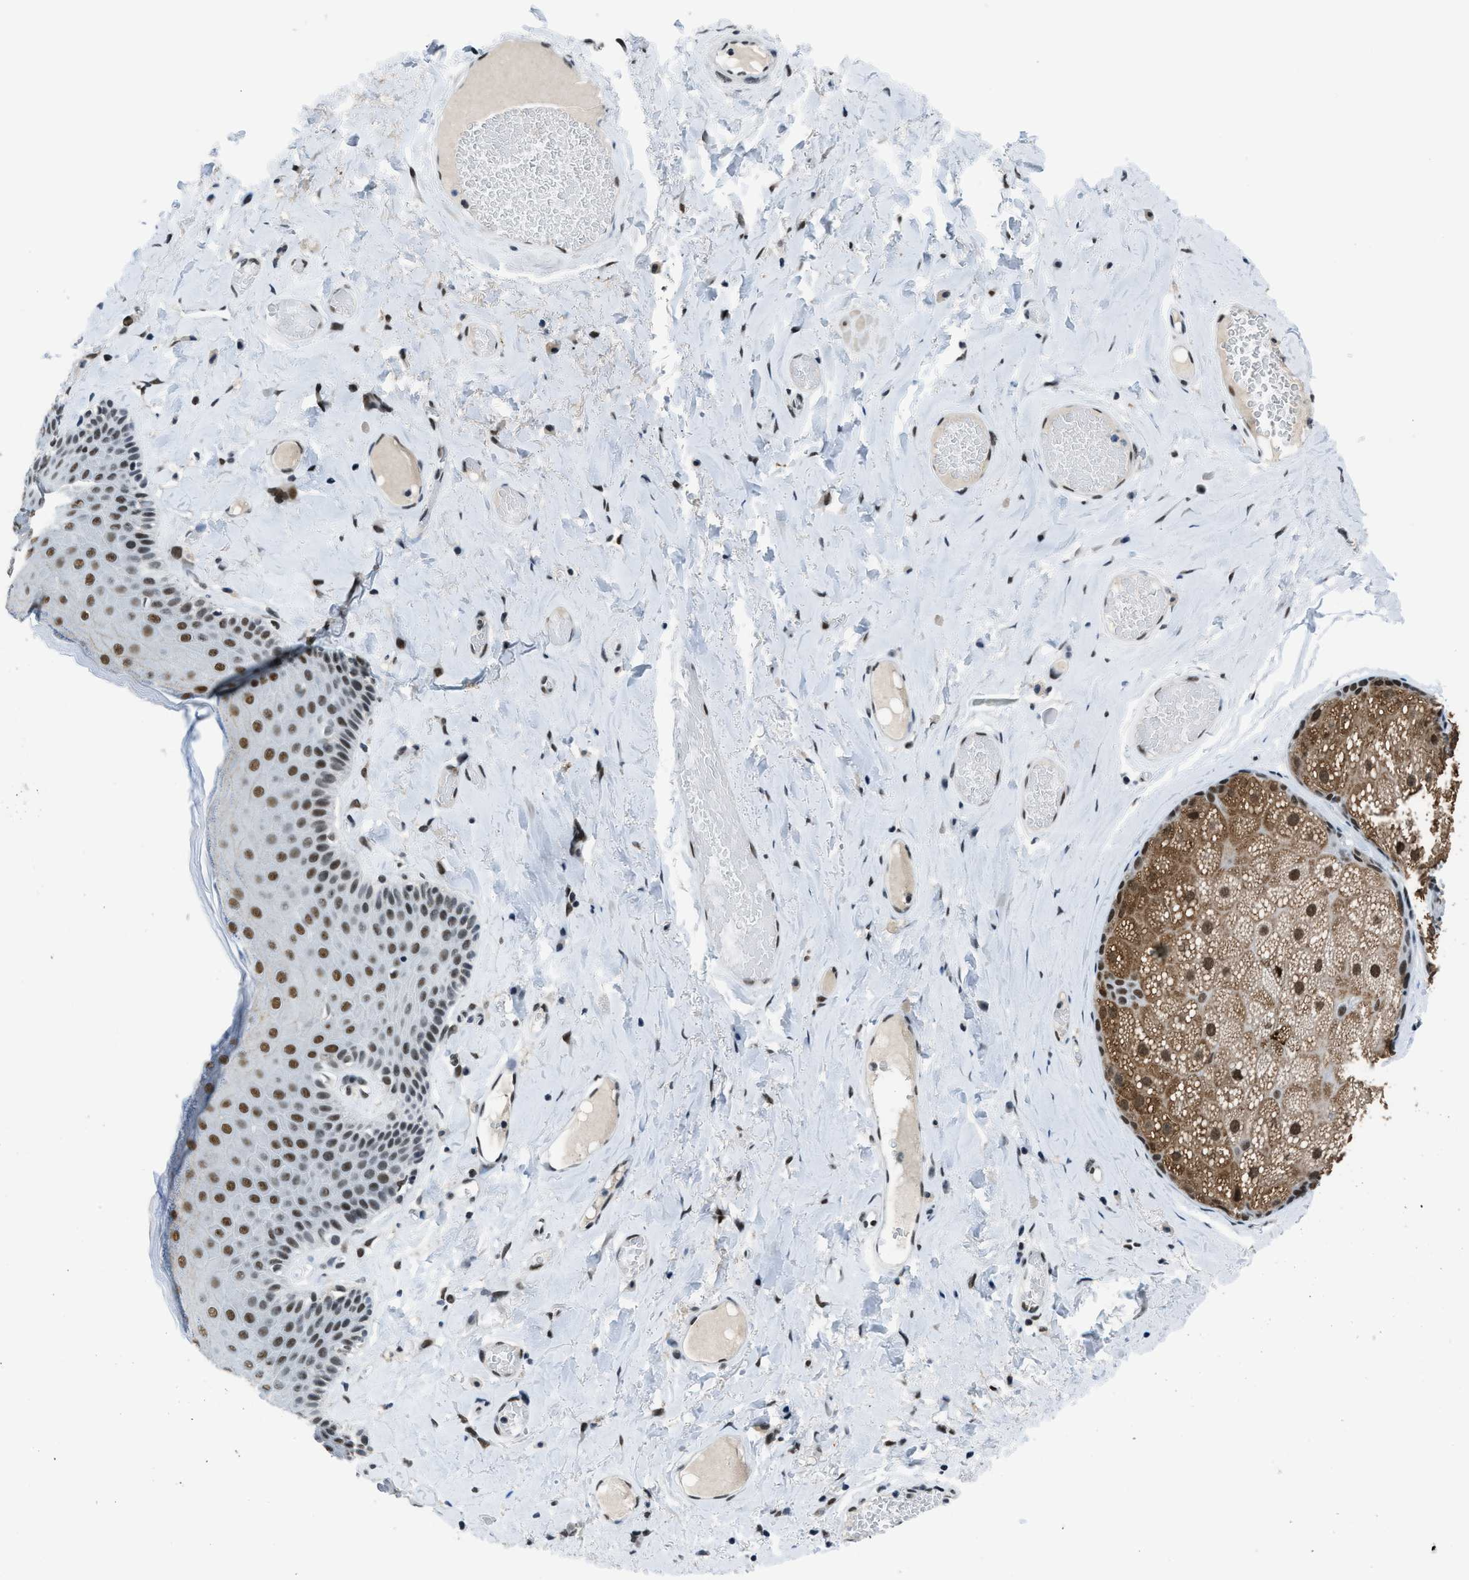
{"staining": {"intensity": "moderate", "quantity": "25%-75%", "location": "nuclear"}, "tissue": "skin", "cell_type": "Epidermal cells", "image_type": "normal", "snomed": [{"axis": "morphology", "description": "Normal tissue, NOS"}, {"axis": "topography", "description": "Anal"}], "caption": "Human skin stained with a brown dye shows moderate nuclear positive staining in approximately 25%-75% of epidermal cells.", "gene": "GATAD2B", "patient": {"sex": "male", "age": 69}}